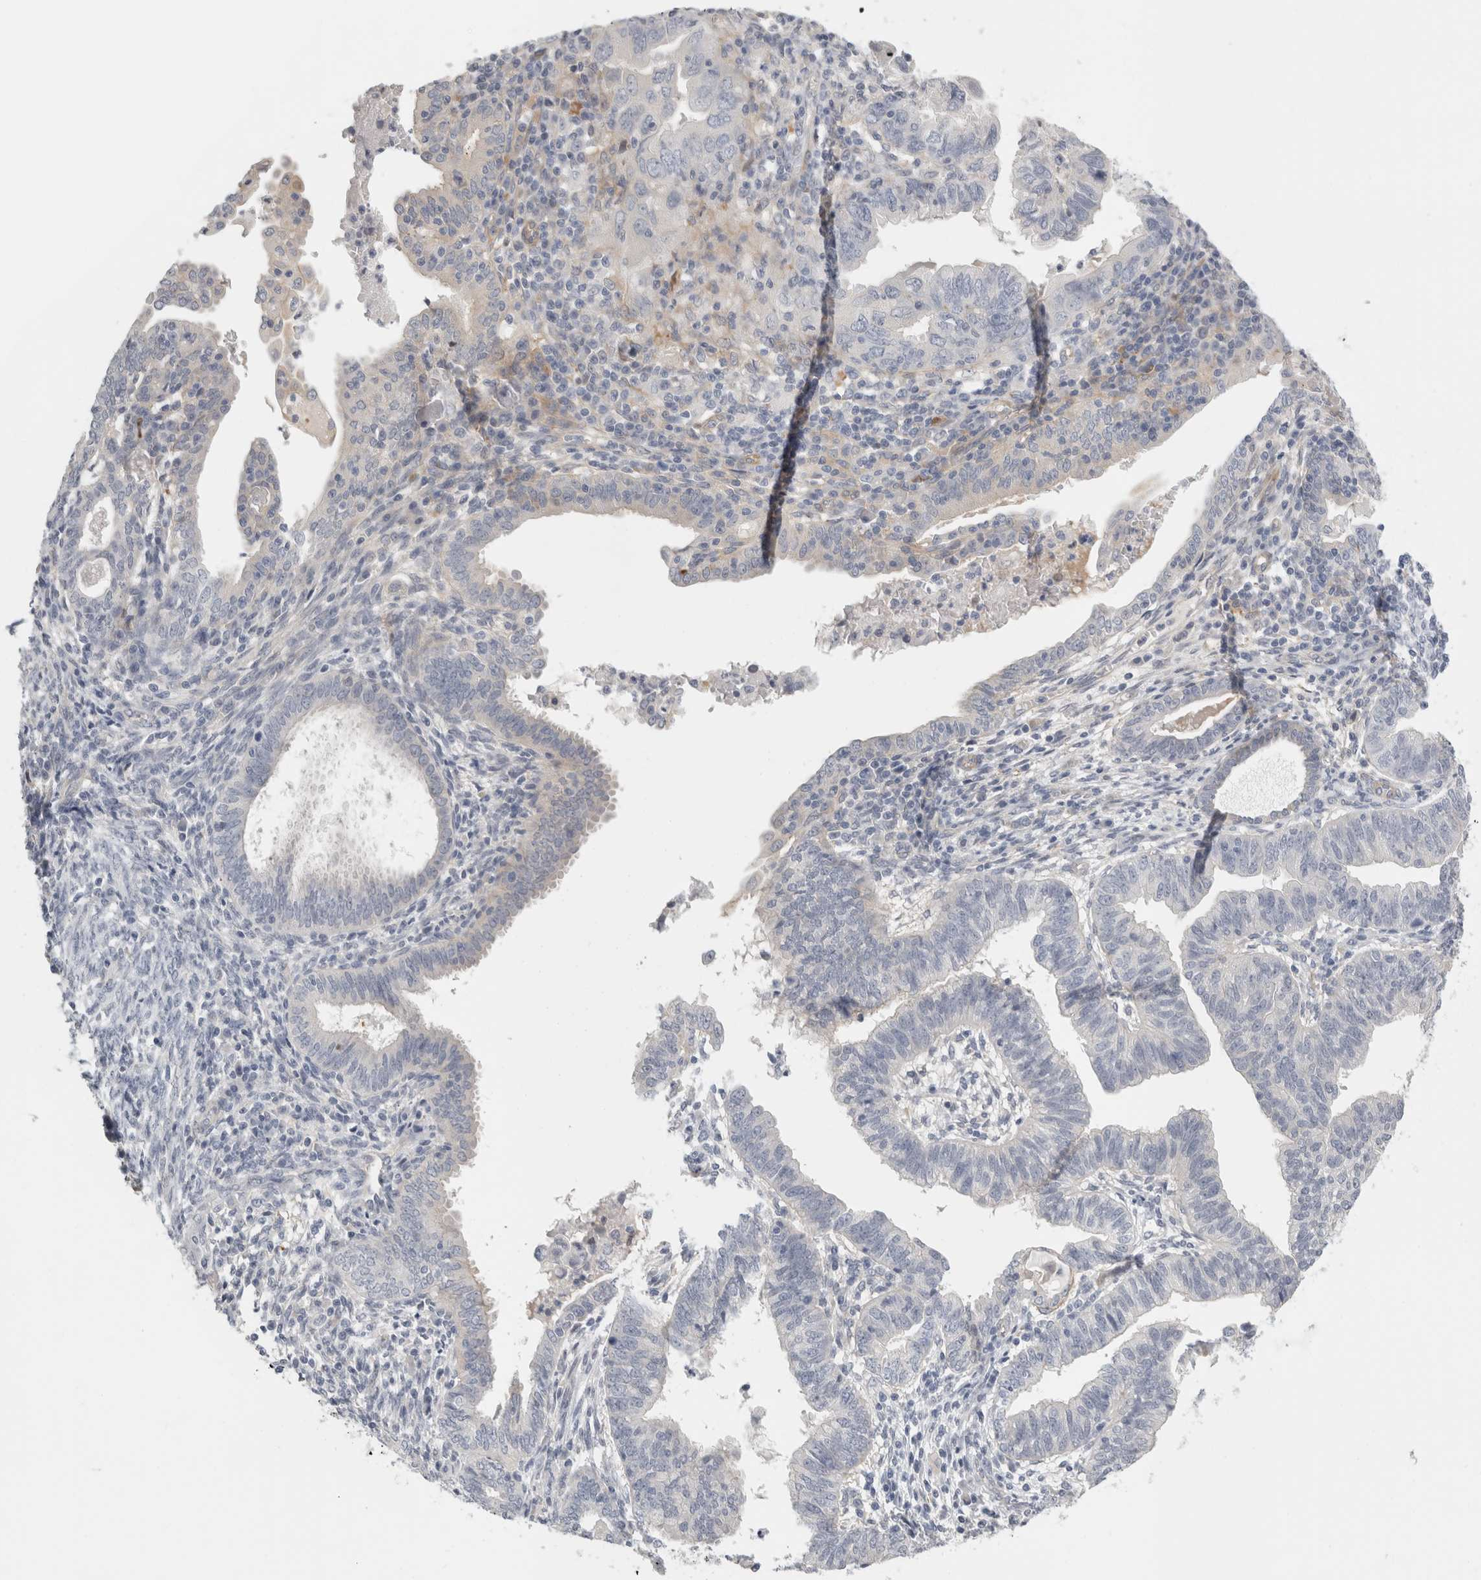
{"staining": {"intensity": "moderate", "quantity": "<25%", "location": "cytoplasmic/membranous"}, "tissue": "endometrial cancer", "cell_type": "Tumor cells", "image_type": "cancer", "snomed": [{"axis": "morphology", "description": "Adenocarcinoma, NOS"}, {"axis": "topography", "description": "Uterus"}], "caption": "The photomicrograph exhibits staining of endometrial adenocarcinoma, revealing moderate cytoplasmic/membranous protein expression (brown color) within tumor cells. The protein is stained brown, and the nuclei are stained in blue (DAB (3,3'-diaminobenzidine) IHC with brightfield microscopy, high magnification).", "gene": "FBLIM1", "patient": {"sex": "female", "age": 77}}